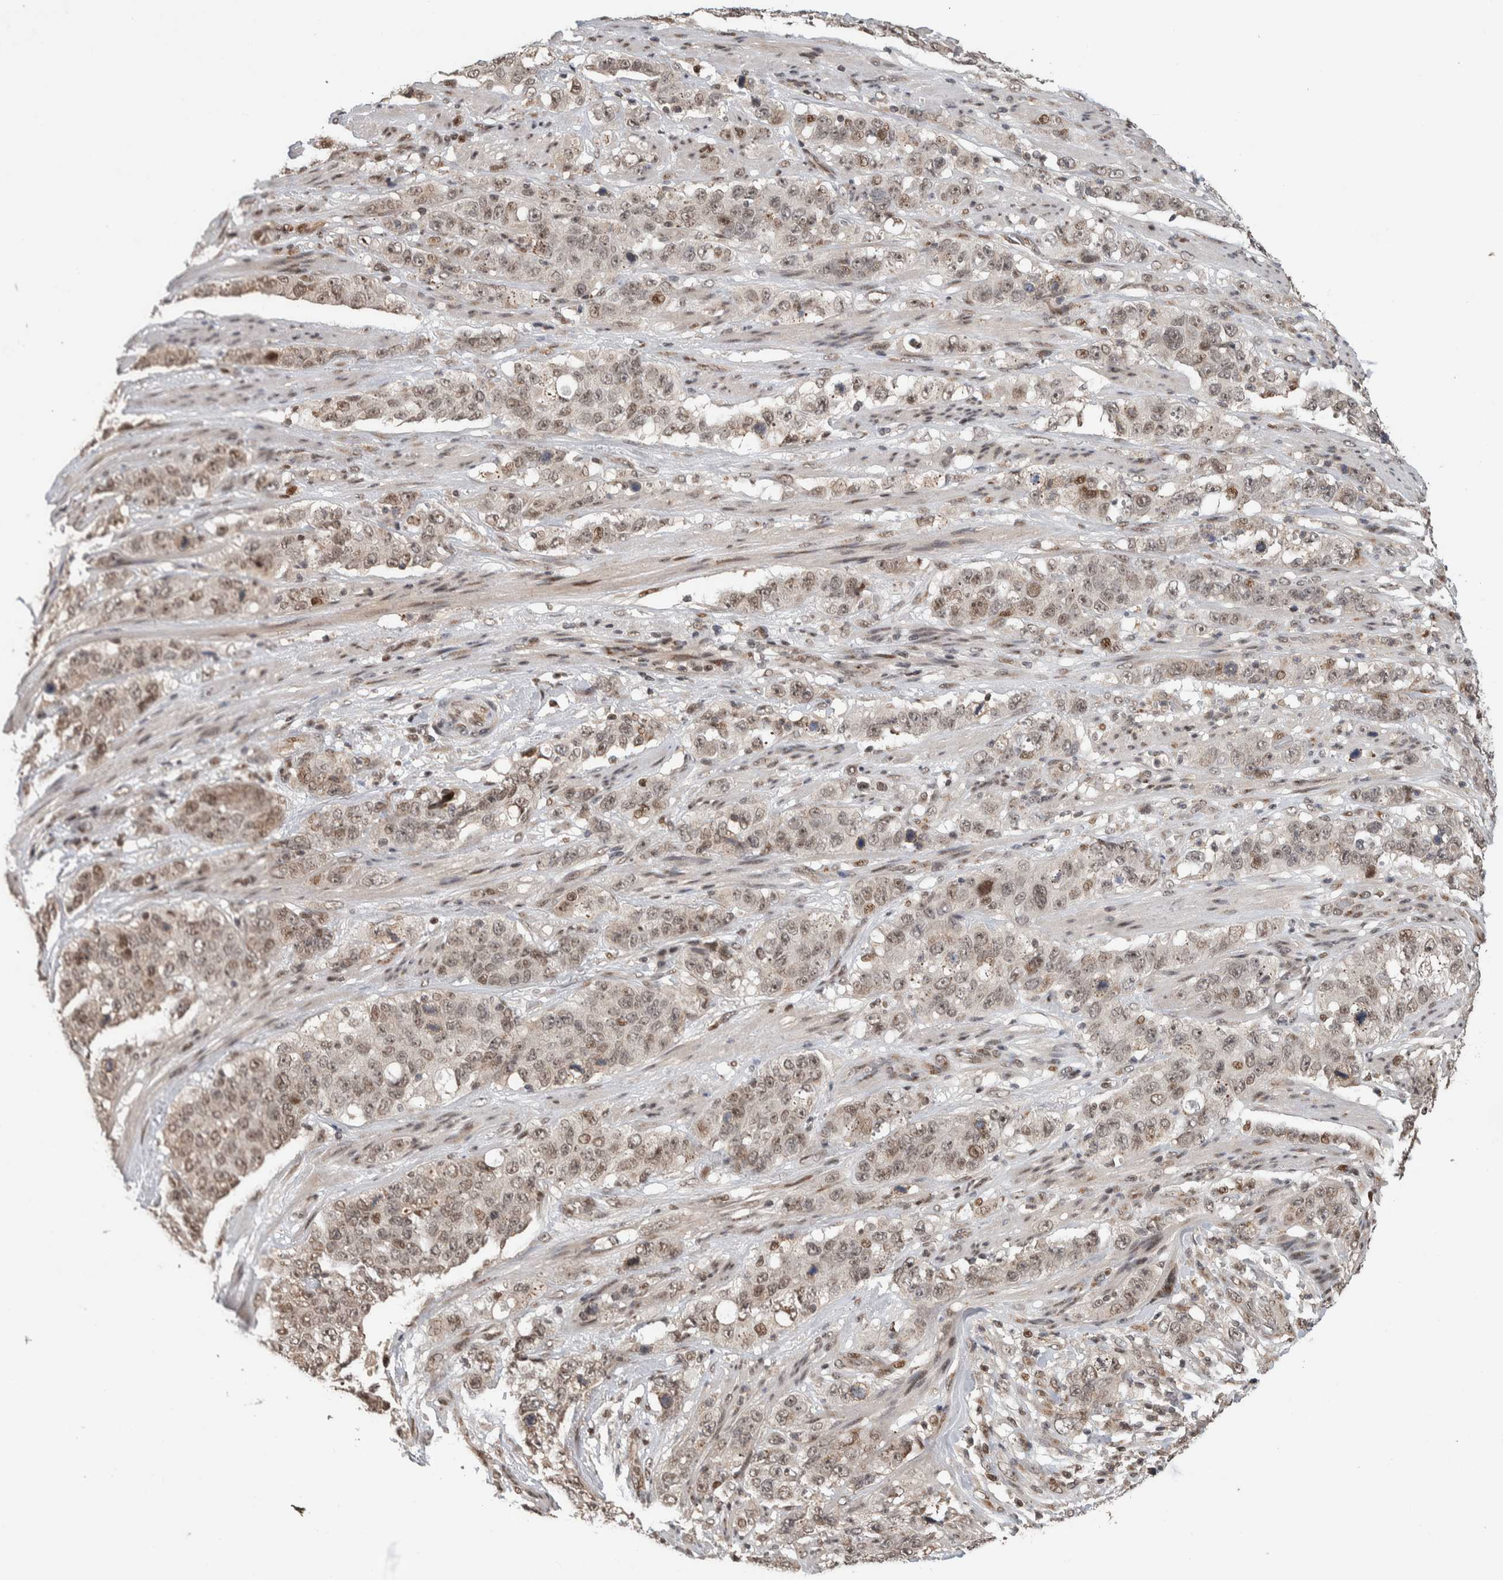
{"staining": {"intensity": "weak", "quantity": "25%-75%", "location": "nuclear"}, "tissue": "stomach cancer", "cell_type": "Tumor cells", "image_type": "cancer", "snomed": [{"axis": "morphology", "description": "Adenocarcinoma, NOS"}, {"axis": "topography", "description": "Stomach"}], "caption": "The micrograph exhibits immunohistochemical staining of adenocarcinoma (stomach). There is weak nuclear expression is identified in approximately 25%-75% of tumor cells.", "gene": "ZNF521", "patient": {"sex": "male", "age": 48}}